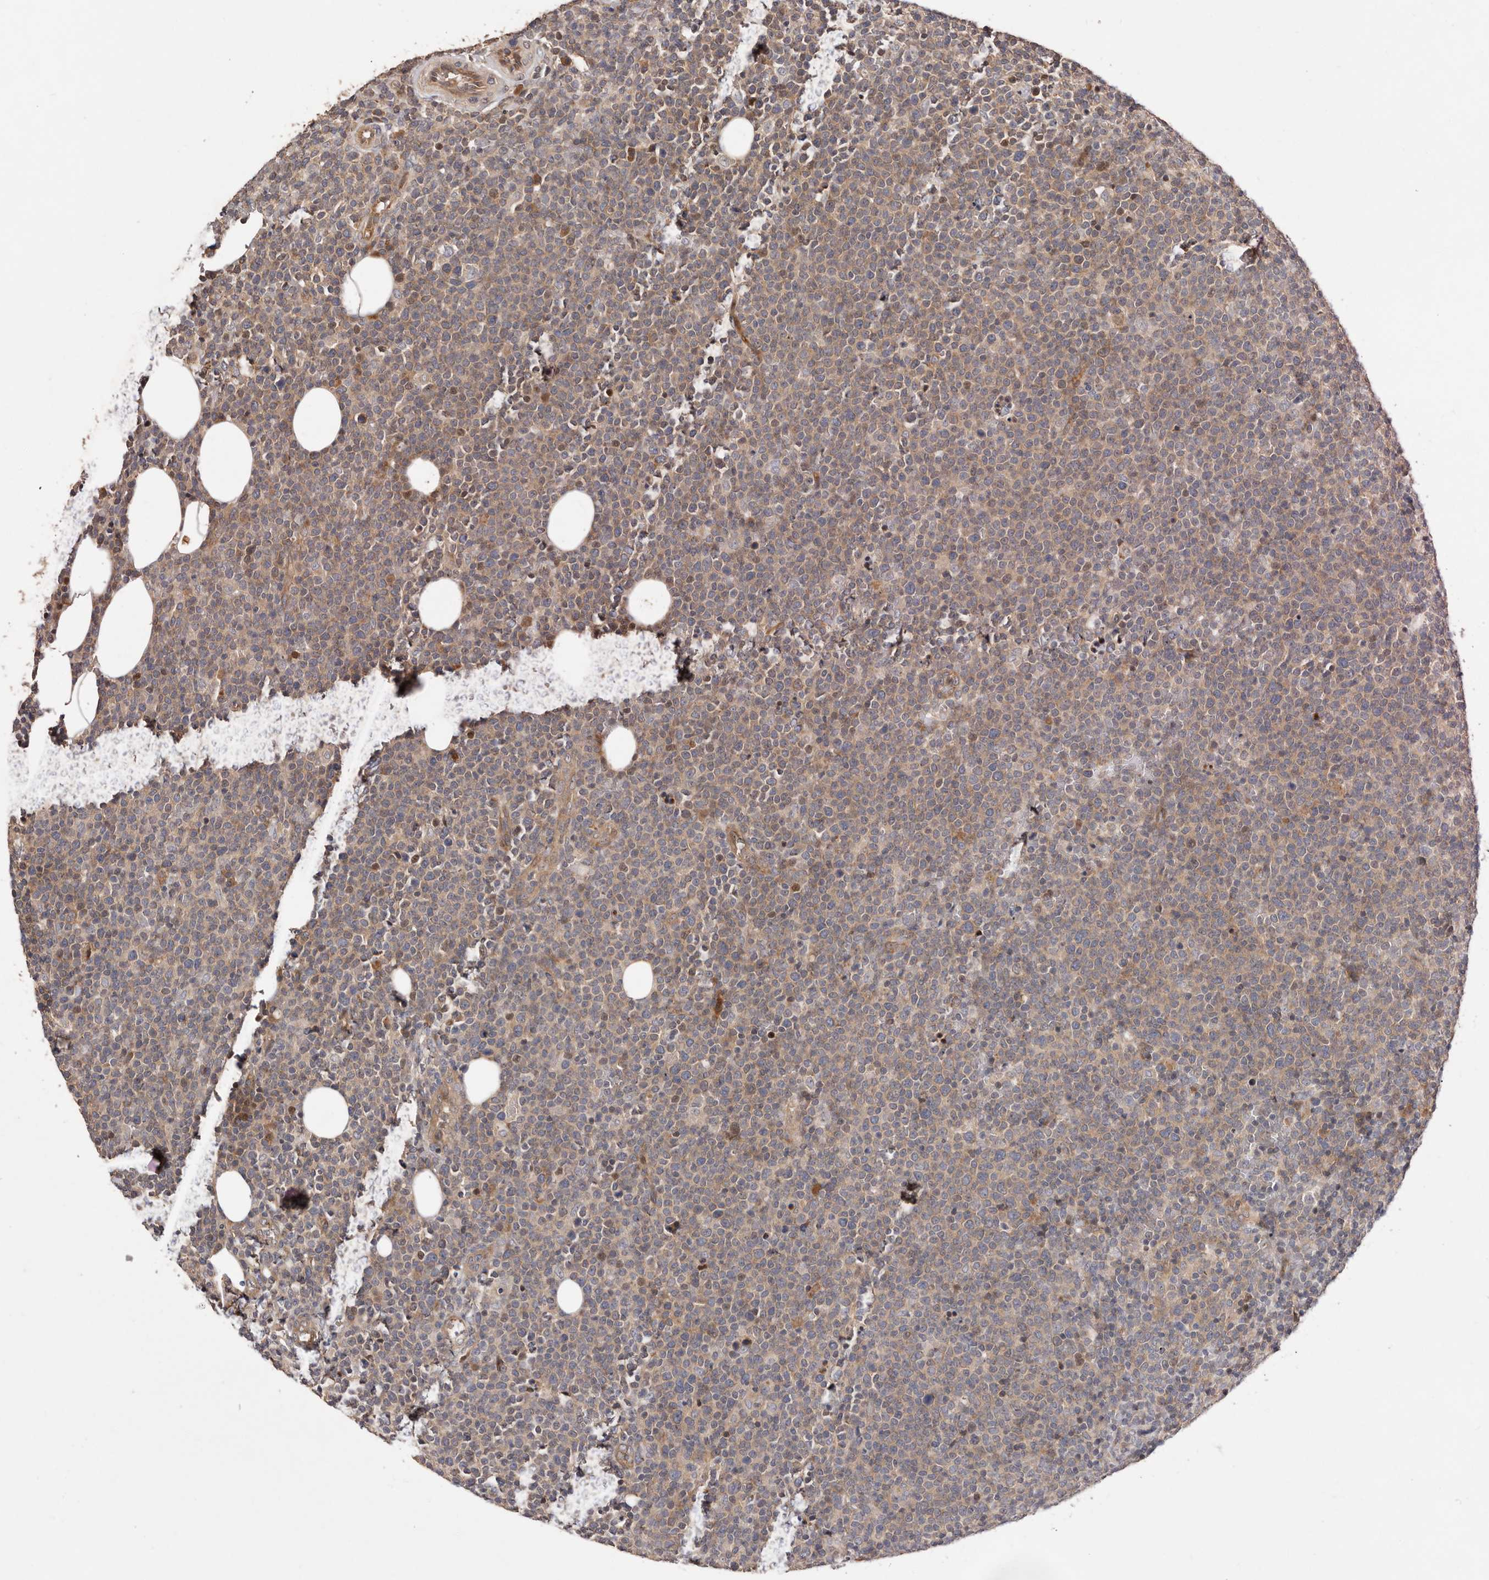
{"staining": {"intensity": "weak", "quantity": ">75%", "location": "cytoplasmic/membranous"}, "tissue": "lymphoma", "cell_type": "Tumor cells", "image_type": "cancer", "snomed": [{"axis": "morphology", "description": "Malignant lymphoma, non-Hodgkin's type, High grade"}, {"axis": "topography", "description": "Lymph node"}], "caption": "Immunohistochemical staining of malignant lymphoma, non-Hodgkin's type (high-grade) demonstrates low levels of weak cytoplasmic/membranous protein positivity in about >75% of tumor cells.", "gene": "DOP1A", "patient": {"sex": "male", "age": 61}}